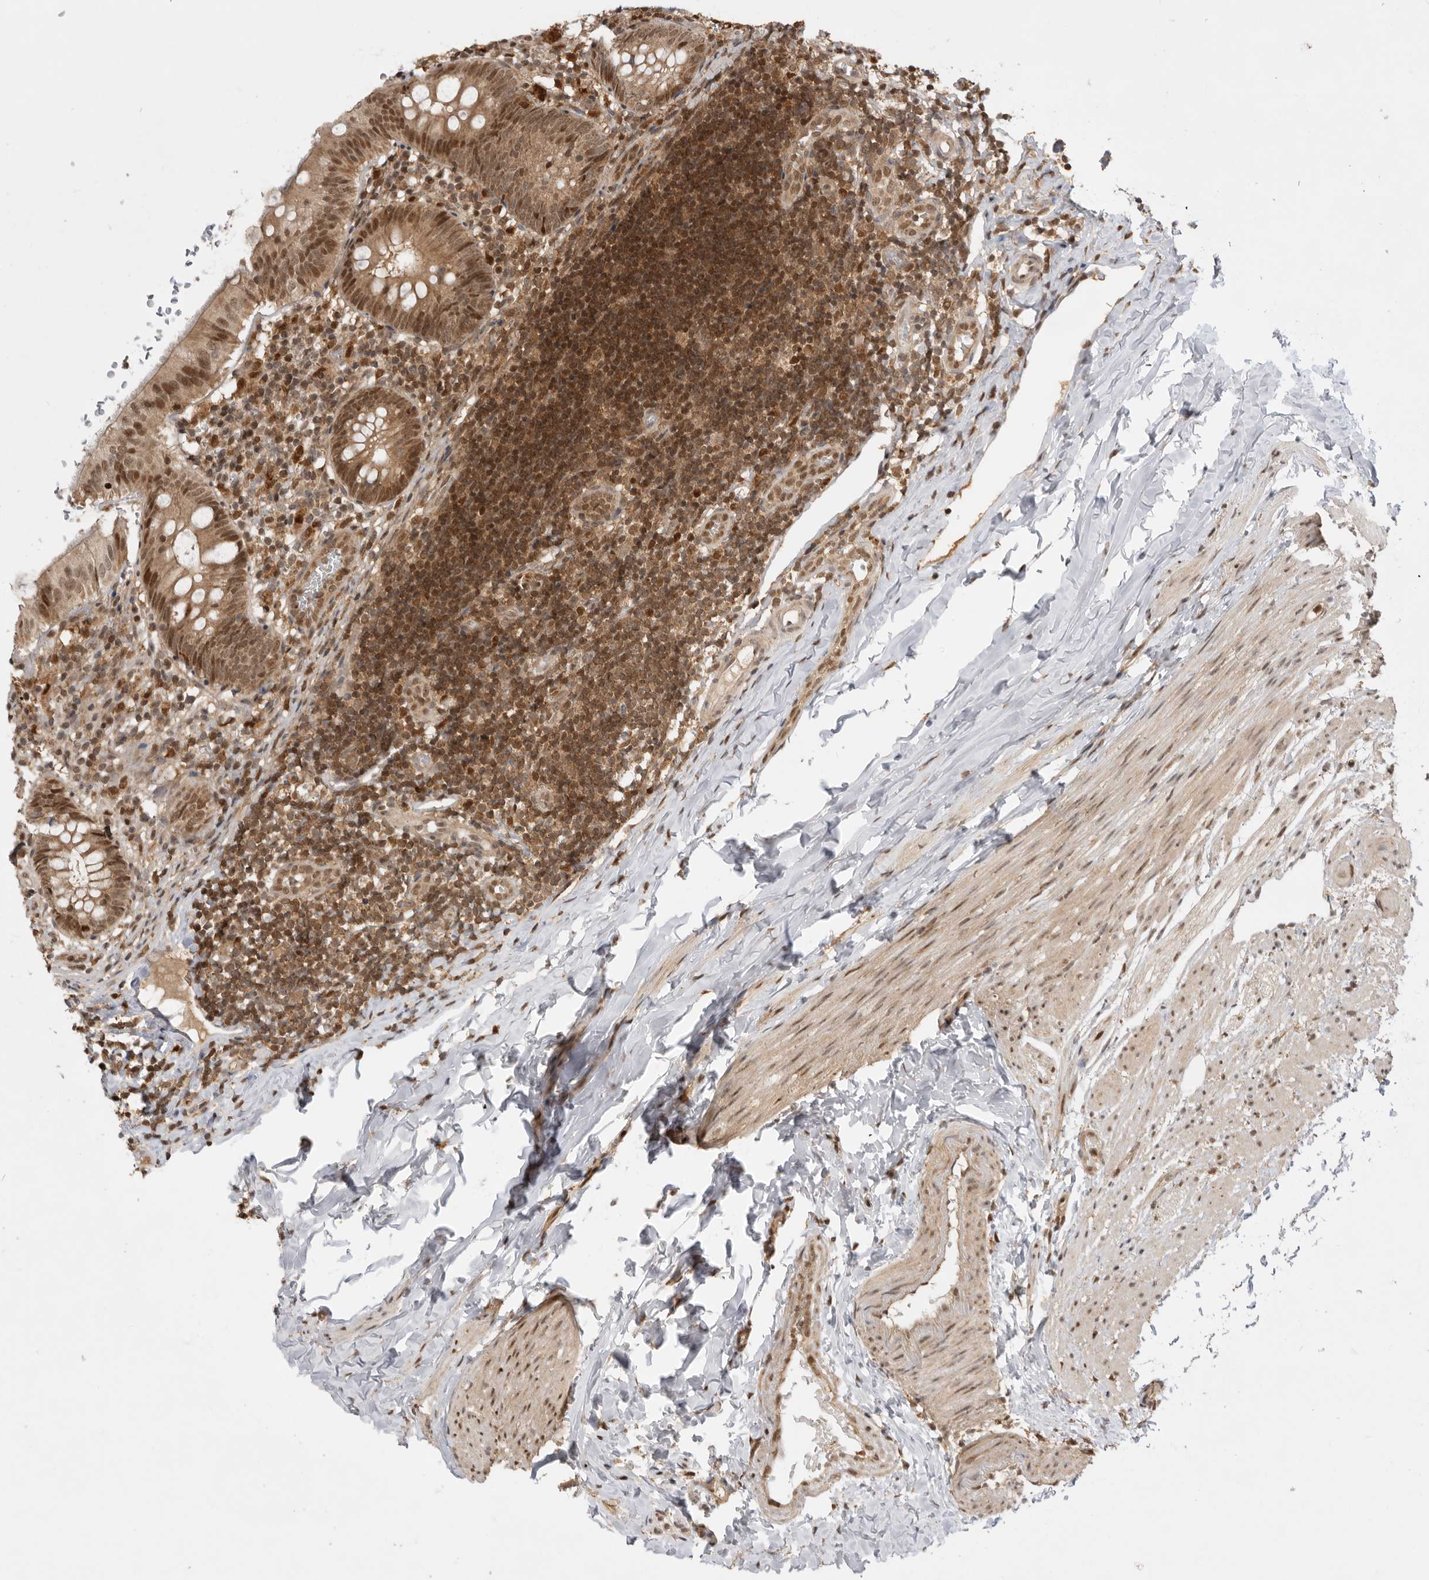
{"staining": {"intensity": "moderate", "quantity": ">75%", "location": "cytoplasmic/membranous,nuclear"}, "tissue": "appendix", "cell_type": "Glandular cells", "image_type": "normal", "snomed": [{"axis": "morphology", "description": "Normal tissue, NOS"}, {"axis": "topography", "description": "Appendix"}], "caption": "A micrograph of human appendix stained for a protein shows moderate cytoplasmic/membranous,nuclear brown staining in glandular cells.", "gene": "ADPRS", "patient": {"sex": "male", "age": 8}}